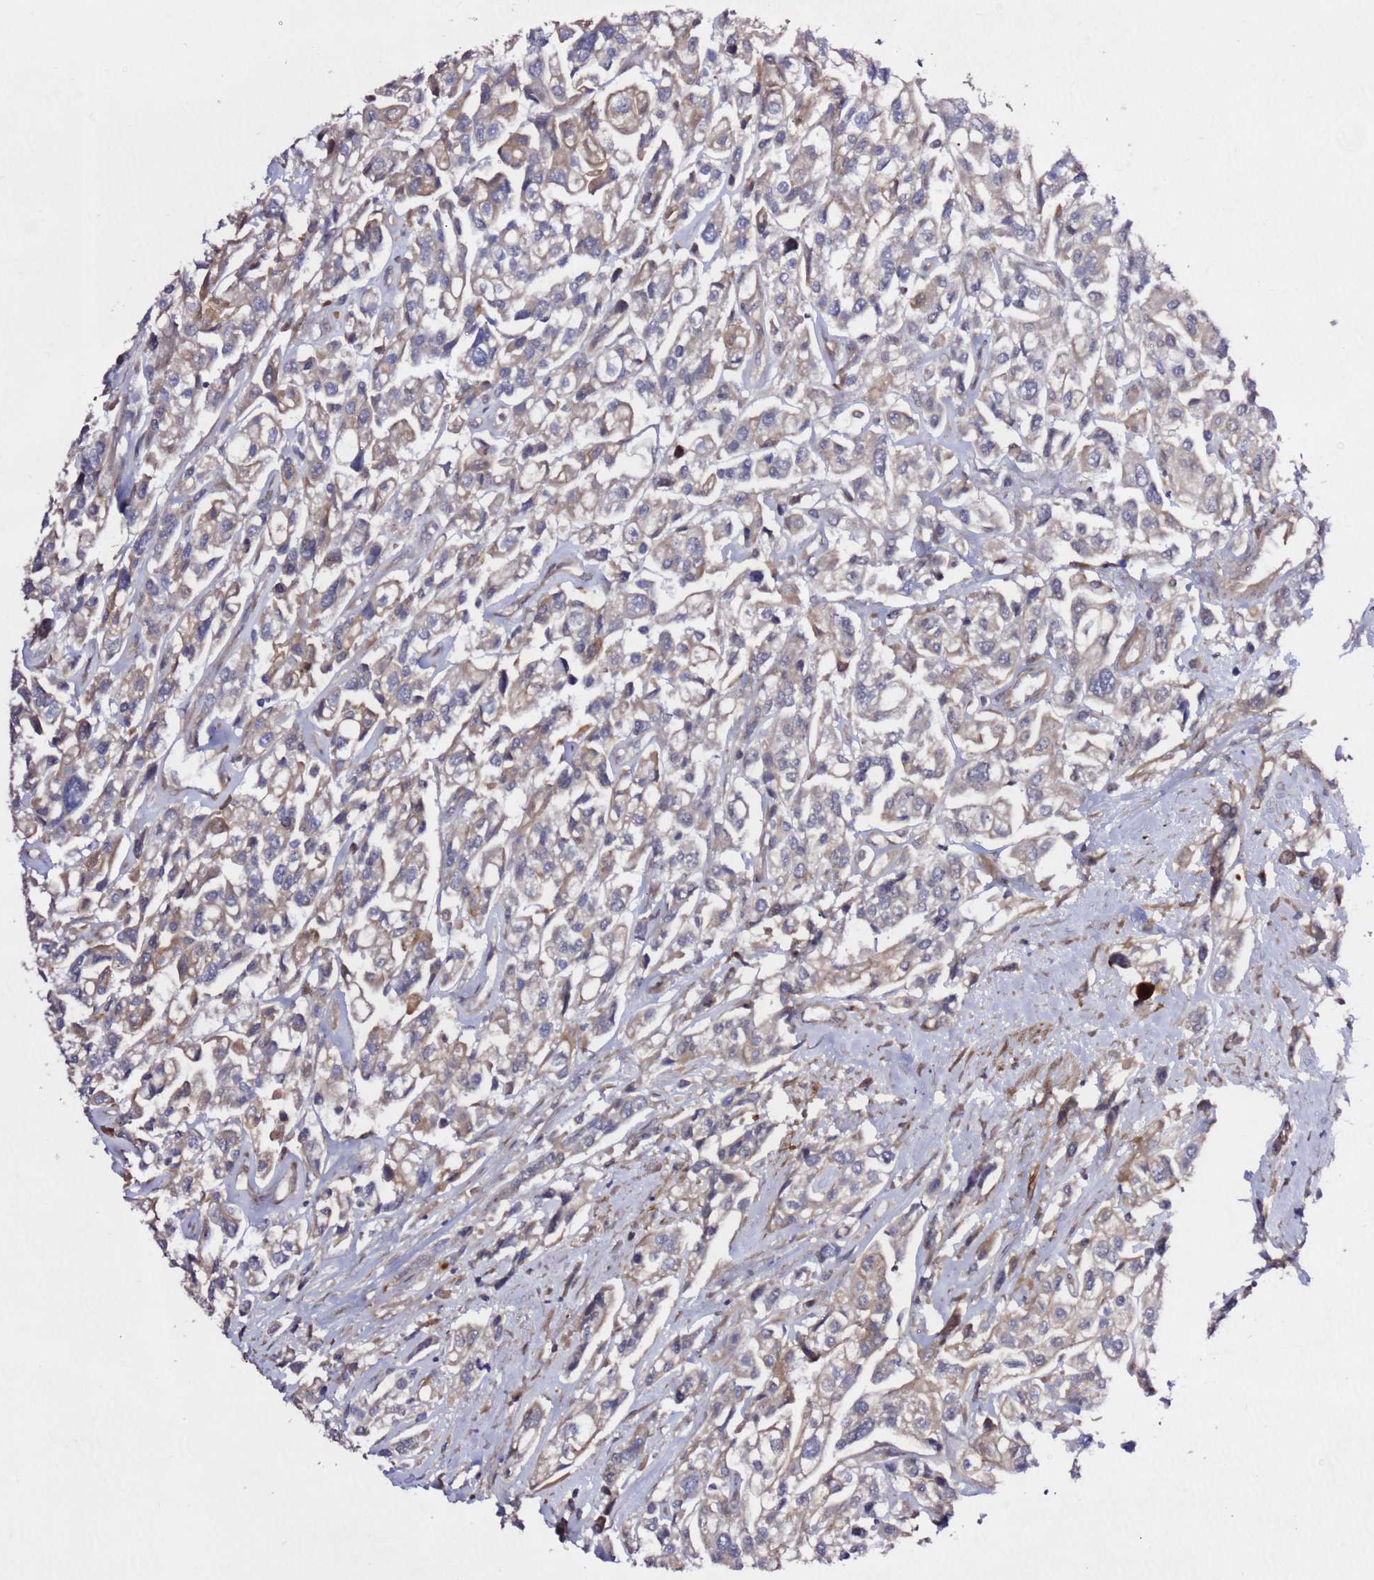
{"staining": {"intensity": "weak", "quantity": "25%-75%", "location": "cytoplasmic/membranous"}, "tissue": "urothelial cancer", "cell_type": "Tumor cells", "image_type": "cancer", "snomed": [{"axis": "morphology", "description": "Urothelial carcinoma, High grade"}, {"axis": "topography", "description": "Urinary bladder"}], "caption": "Immunohistochemical staining of human urothelial carcinoma (high-grade) reveals low levels of weak cytoplasmic/membranous protein expression in about 25%-75% of tumor cells.", "gene": "PRKAB2", "patient": {"sex": "male", "age": 67}}